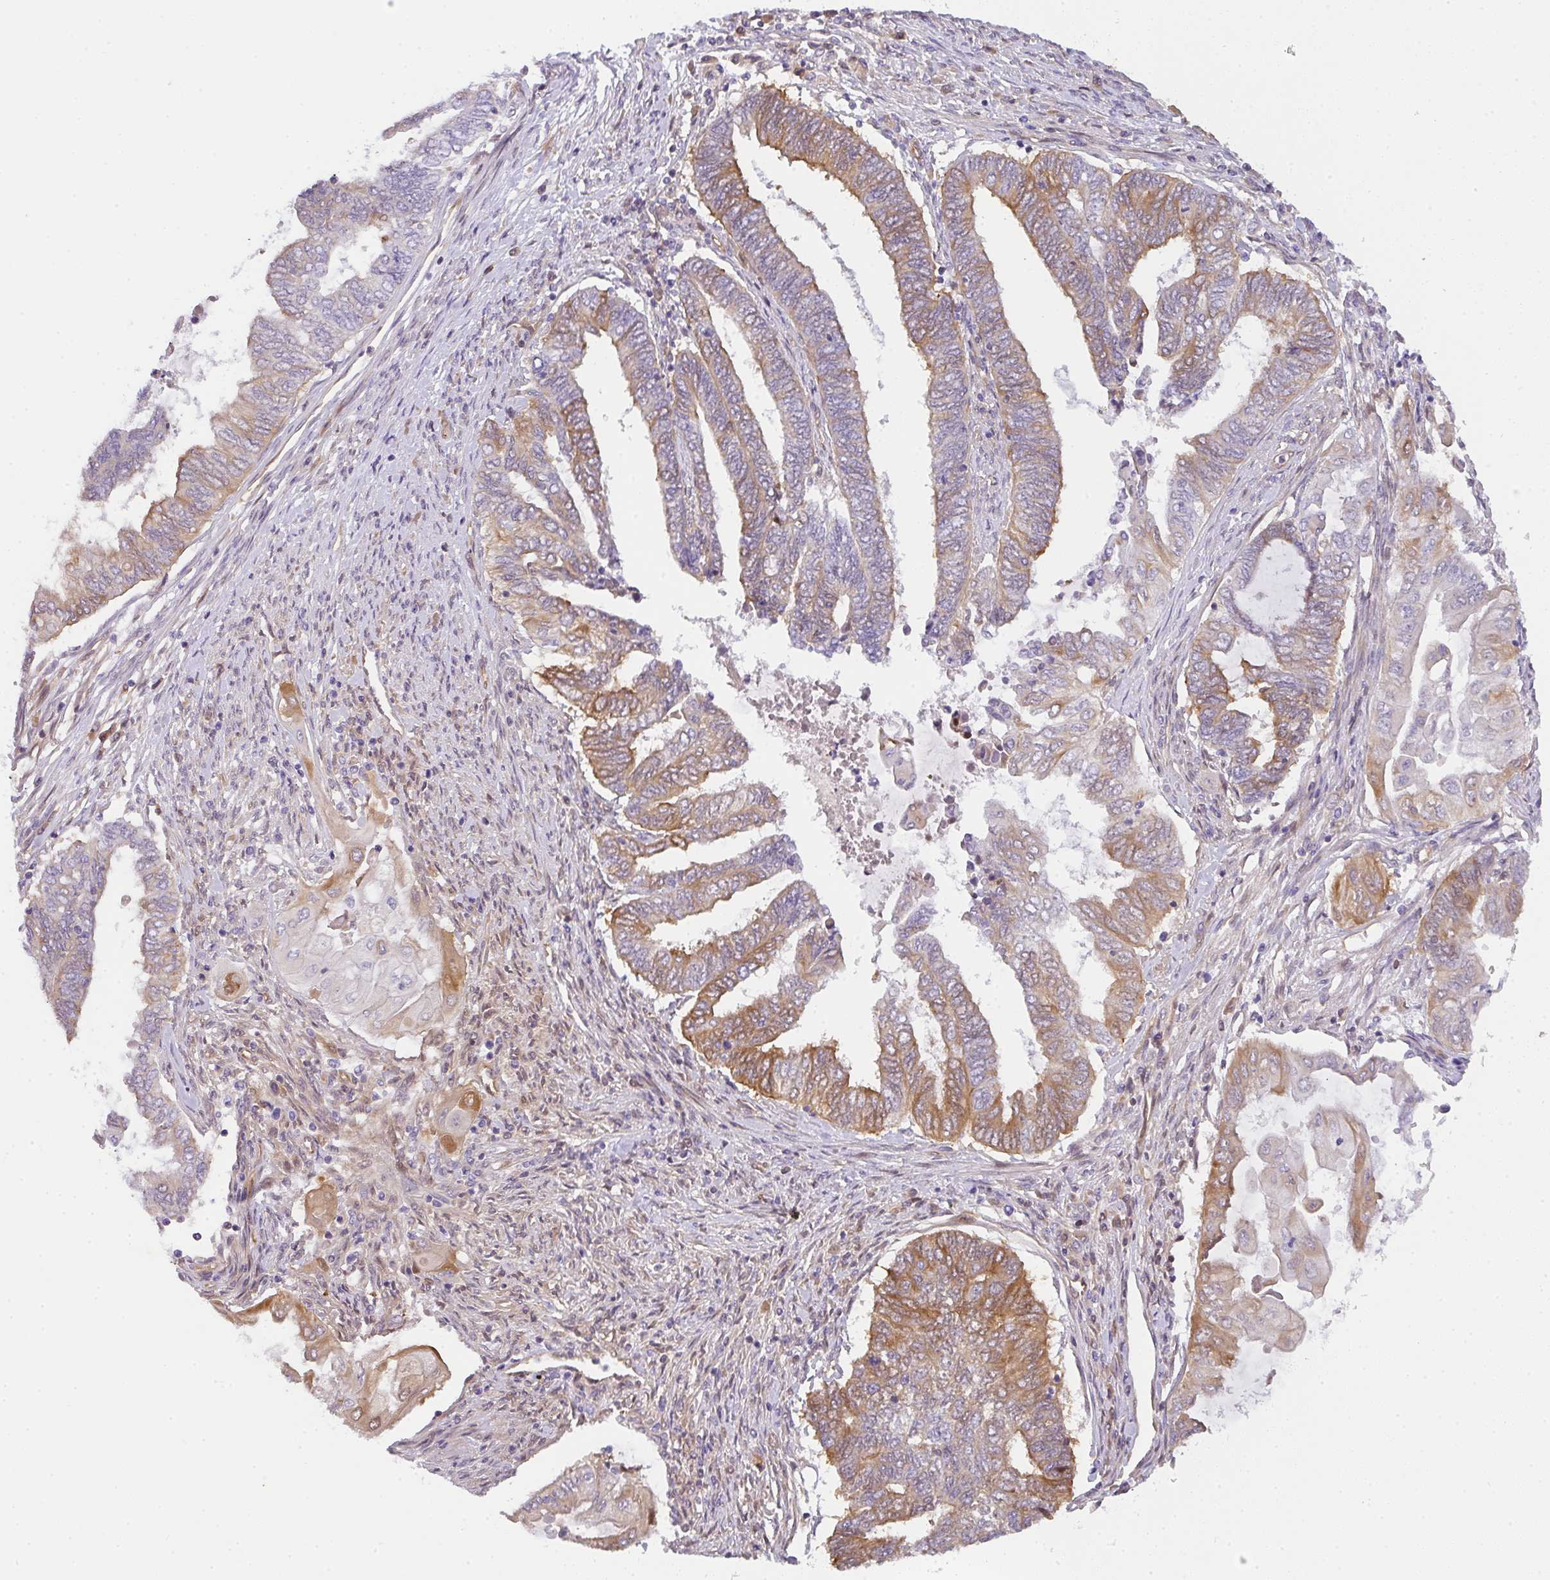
{"staining": {"intensity": "strong", "quantity": "25%-75%", "location": "cytoplasmic/membranous"}, "tissue": "endometrial cancer", "cell_type": "Tumor cells", "image_type": "cancer", "snomed": [{"axis": "morphology", "description": "Adenocarcinoma, NOS"}, {"axis": "topography", "description": "Uterus"}, {"axis": "topography", "description": "Endometrium"}], "caption": "This image exhibits immunohistochemistry (IHC) staining of human endometrial cancer, with high strong cytoplasmic/membranous staining in about 25%-75% of tumor cells.", "gene": "COX7B", "patient": {"sex": "female", "age": 70}}